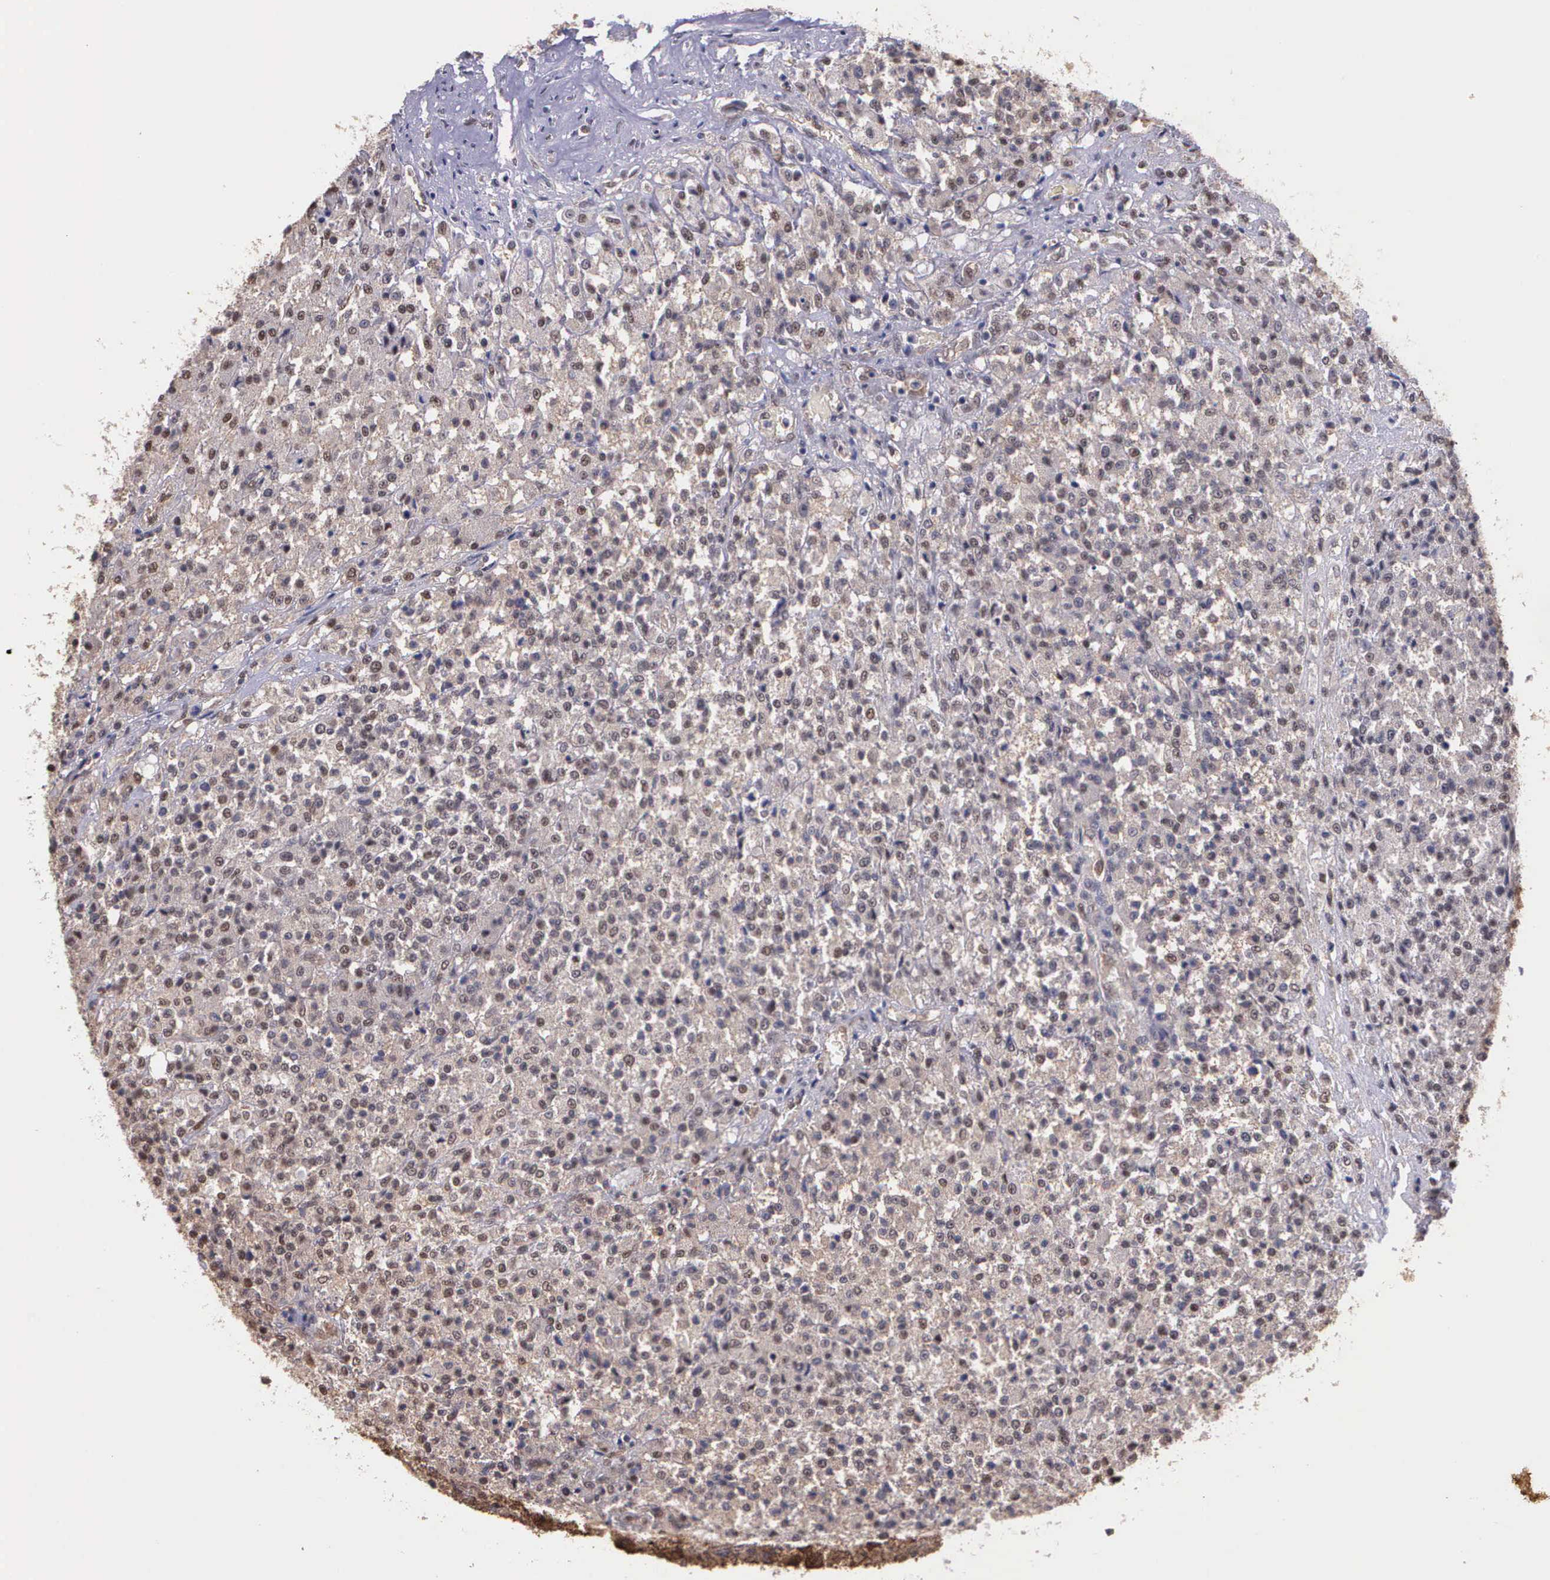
{"staining": {"intensity": "weak", "quantity": "<25%", "location": "cytoplasmic/membranous,nuclear"}, "tissue": "testis cancer", "cell_type": "Tumor cells", "image_type": "cancer", "snomed": [{"axis": "morphology", "description": "Seminoma, NOS"}, {"axis": "topography", "description": "Testis"}], "caption": "The IHC image has no significant staining in tumor cells of testis cancer tissue.", "gene": "PSMC1", "patient": {"sex": "male", "age": 59}}